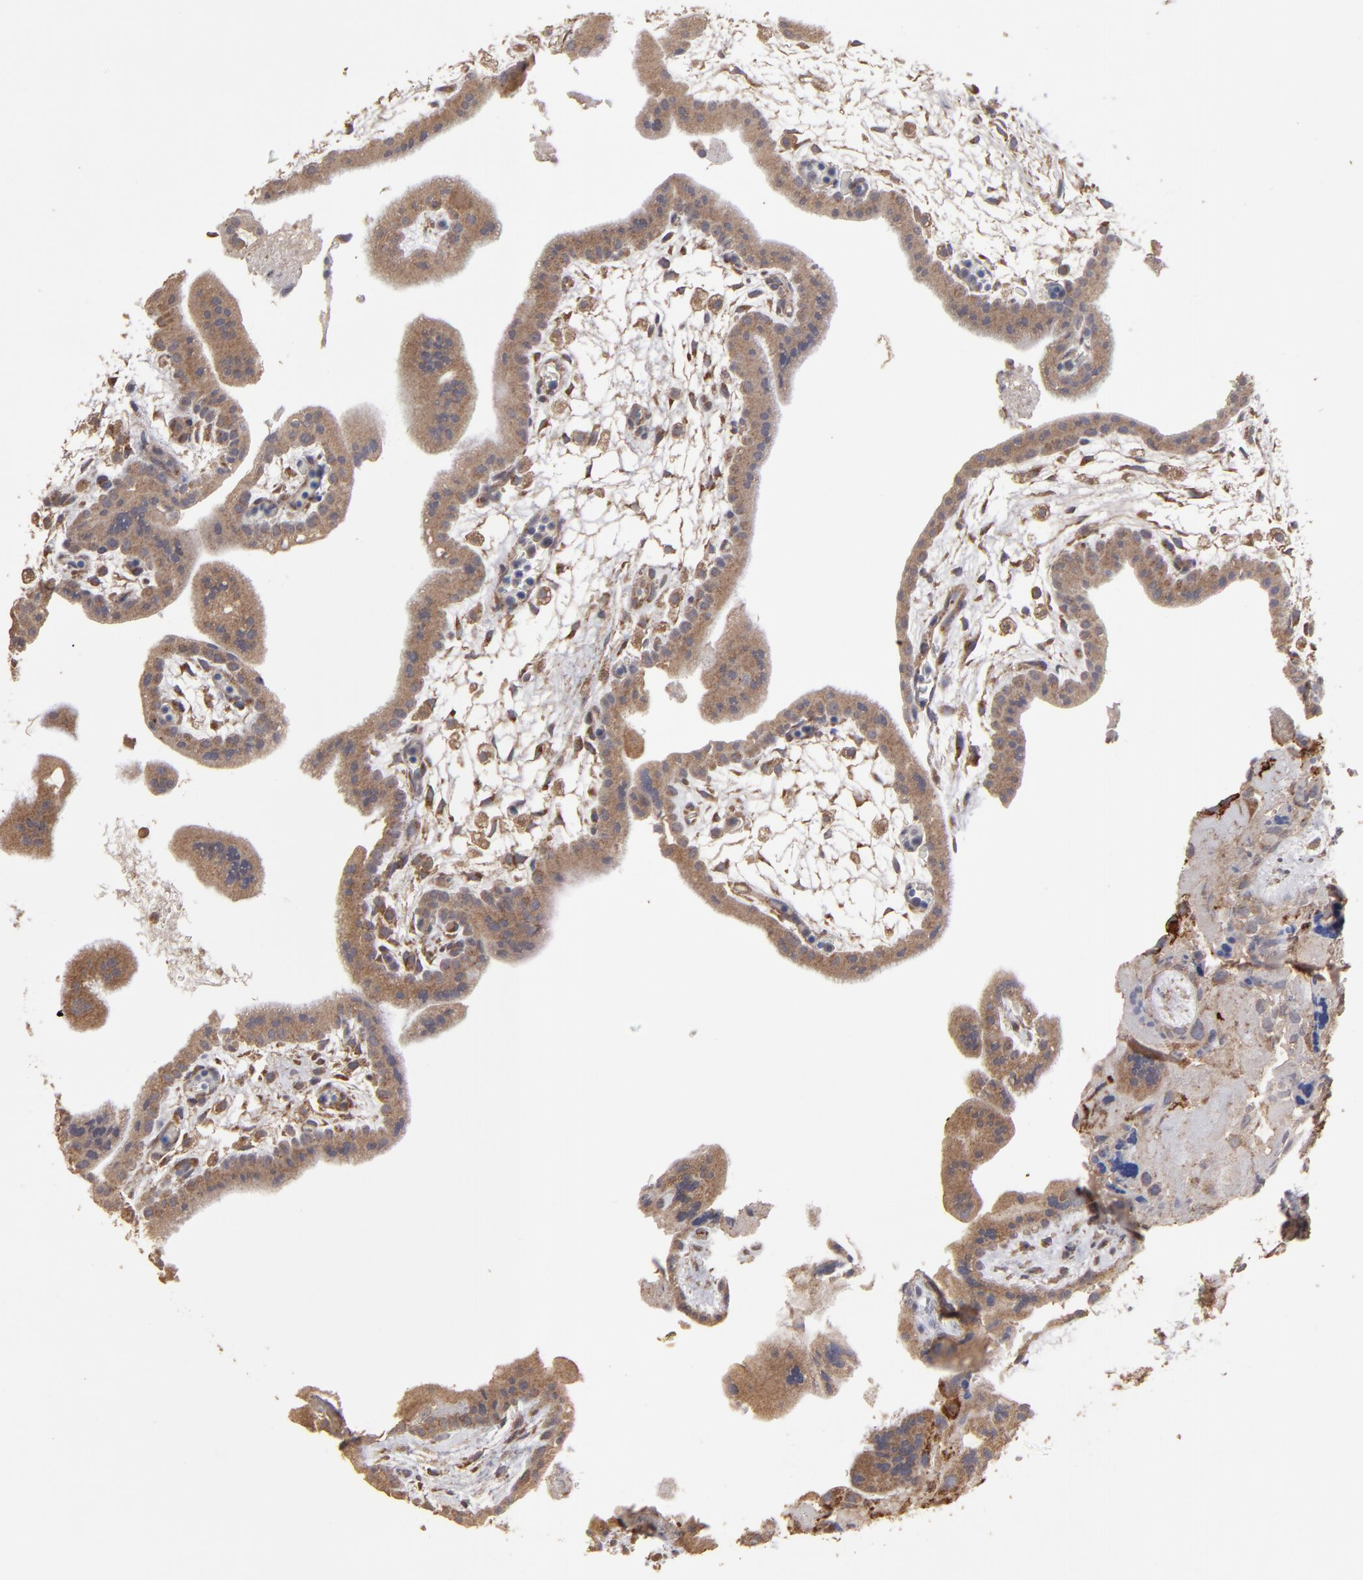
{"staining": {"intensity": "weak", "quantity": "<25%", "location": "cytoplasmic/membranous"}, "tissue": "placenta", "cell_type": "Decidual cells", "image_type": "normal", "snomed": [{"axis": "morphology", "description": "Normal tissue, NOS"}, {"axis": "topography", "description": "Placenta"}], "caption": "Immunohistochemical staining of normal human placenta demonstrates no significant positivity in decidual cells. (DAB (3,3'-diaminobenzidine) IHC visualized using brightfield microscopy, high magnification).", "gene": "MMP2", "patient": {"sex": "female", "age": 35}}